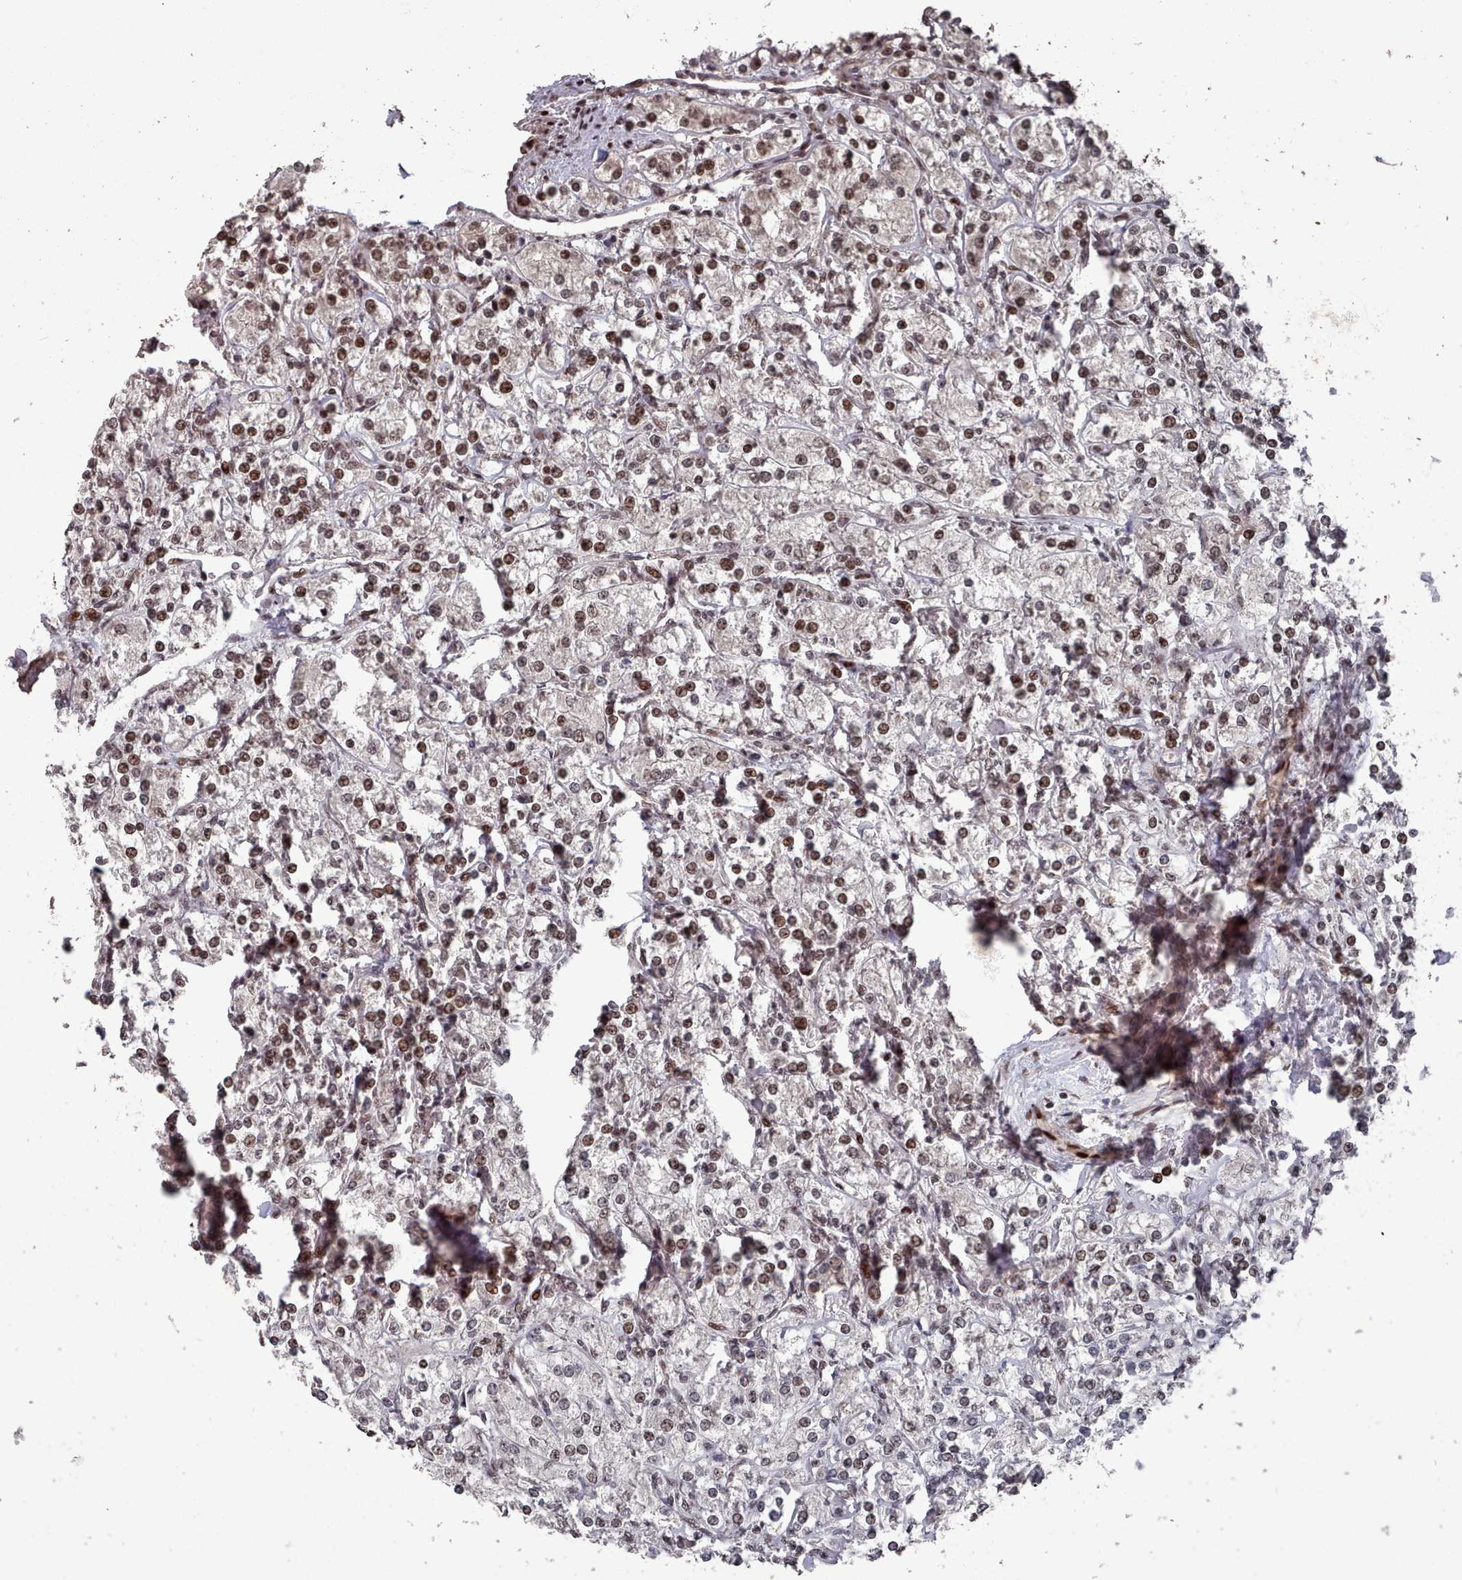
{"staining": {"intensity": "moderate", "quantity": "25%-75%", "location": "nuclear"}, "tissue": "renal cancer", "cell_type": "Tumor cells", "image_type": "cancer", "snomed": [{"axis": "morphology", "description": "Adenocarcinoma, NOS"}, {"axis": "topography", "description": "Kidney"}], "caption": "Renal cancer stained for a protein (brown) displays moderate nuclear positive staining in about 25%-75% of tumor cells.", "gene": "PNRC2", "patient": {"sex": "male", "age": 77}}